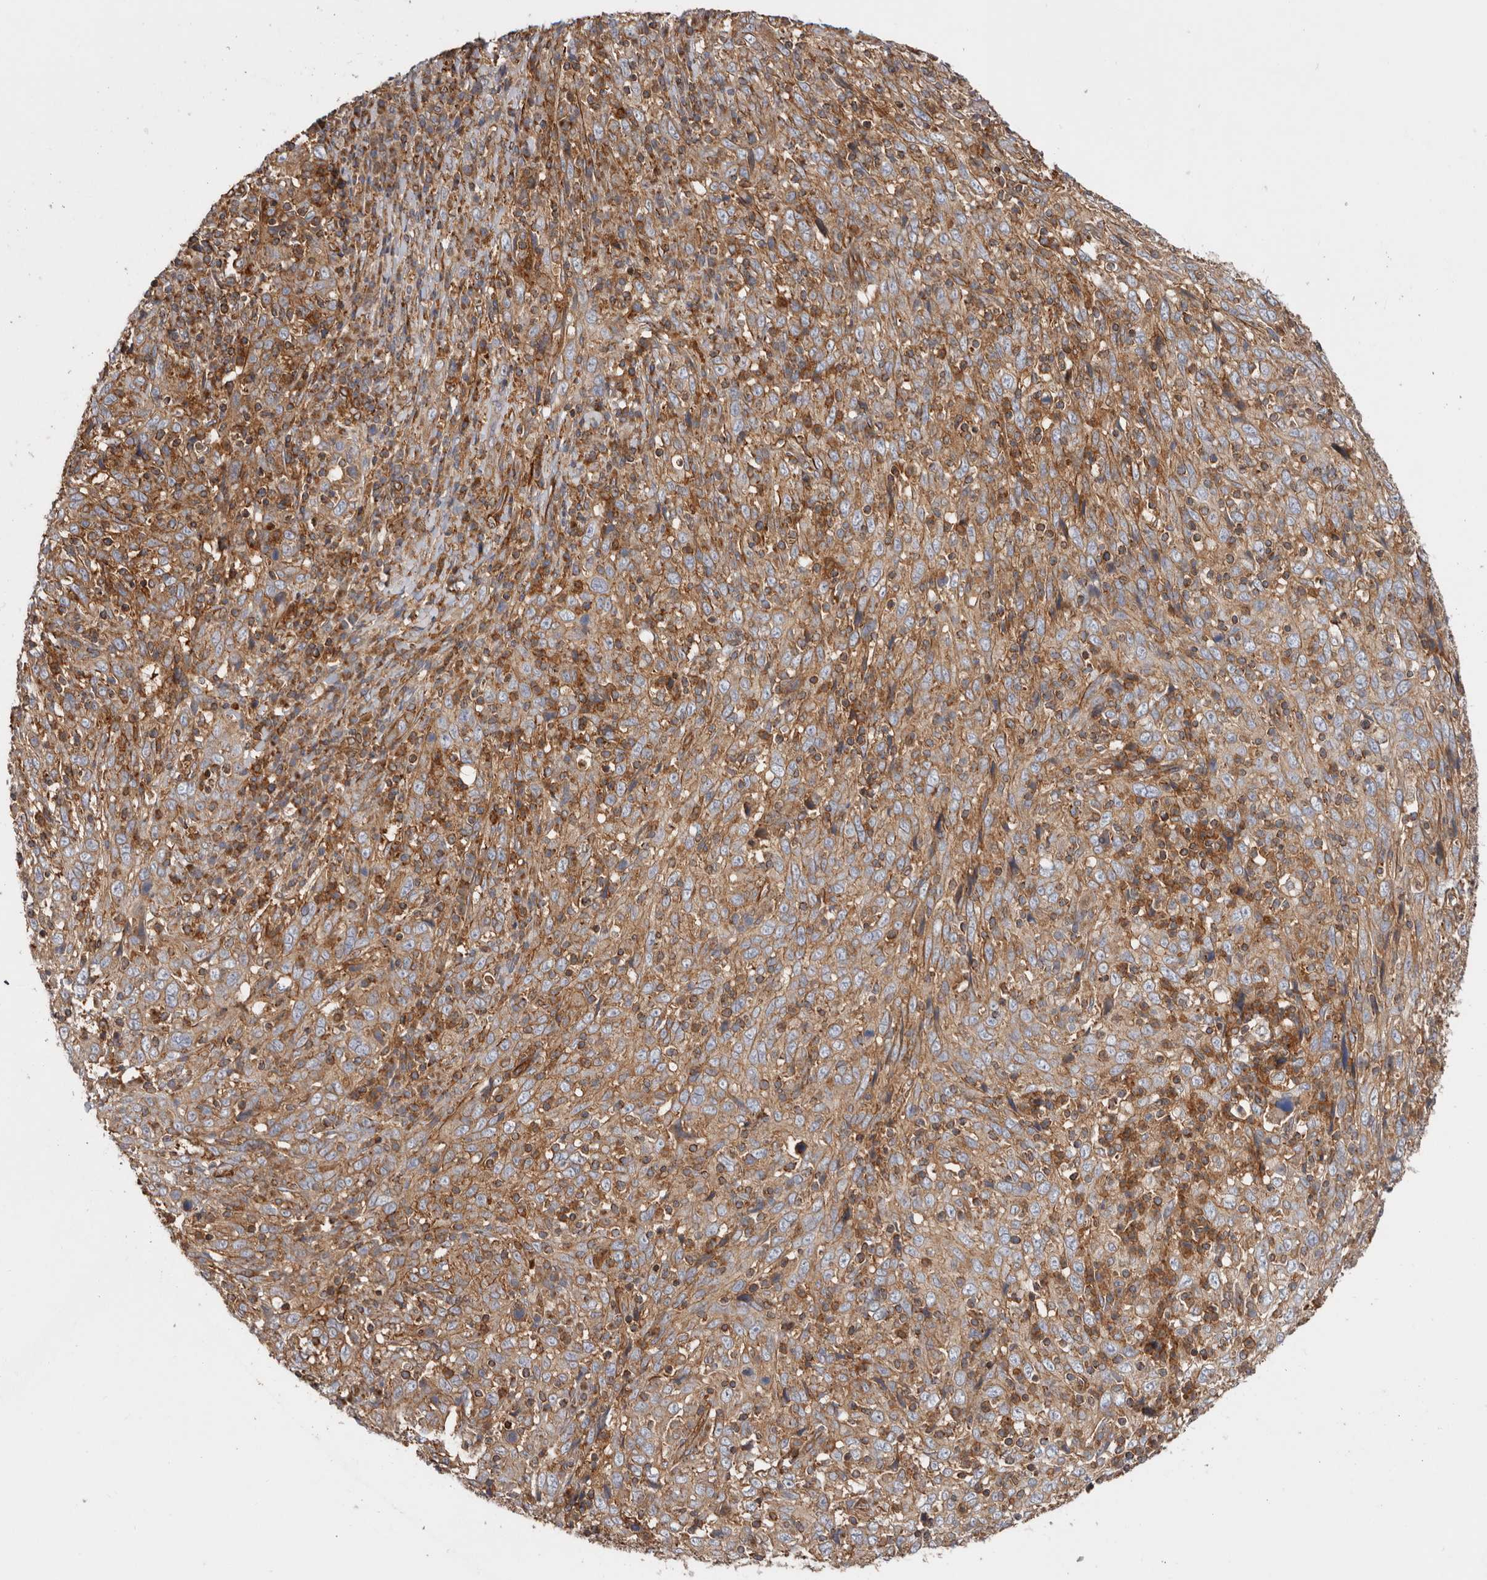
{"staining": {"intensity": "moderate", "quantity": ">75%", "location": "cytoplasmic/membranous"}, "tissue": "cervical cancer", "cell_type": "Tumor cells", "image_type": "cancer", "snomed": [{"axis": "morphology", "description": "Squamous cell carcinoma, NOS"}, {"axis": "topography", "description": "Cervix"}], "caption": "Human squamous cell carcinoma (cervical) stained with a protein marker exhibits moderate staining in tumor cells.", "gene": "TMC7", "patient": {"sex": "female", "age": 46}}